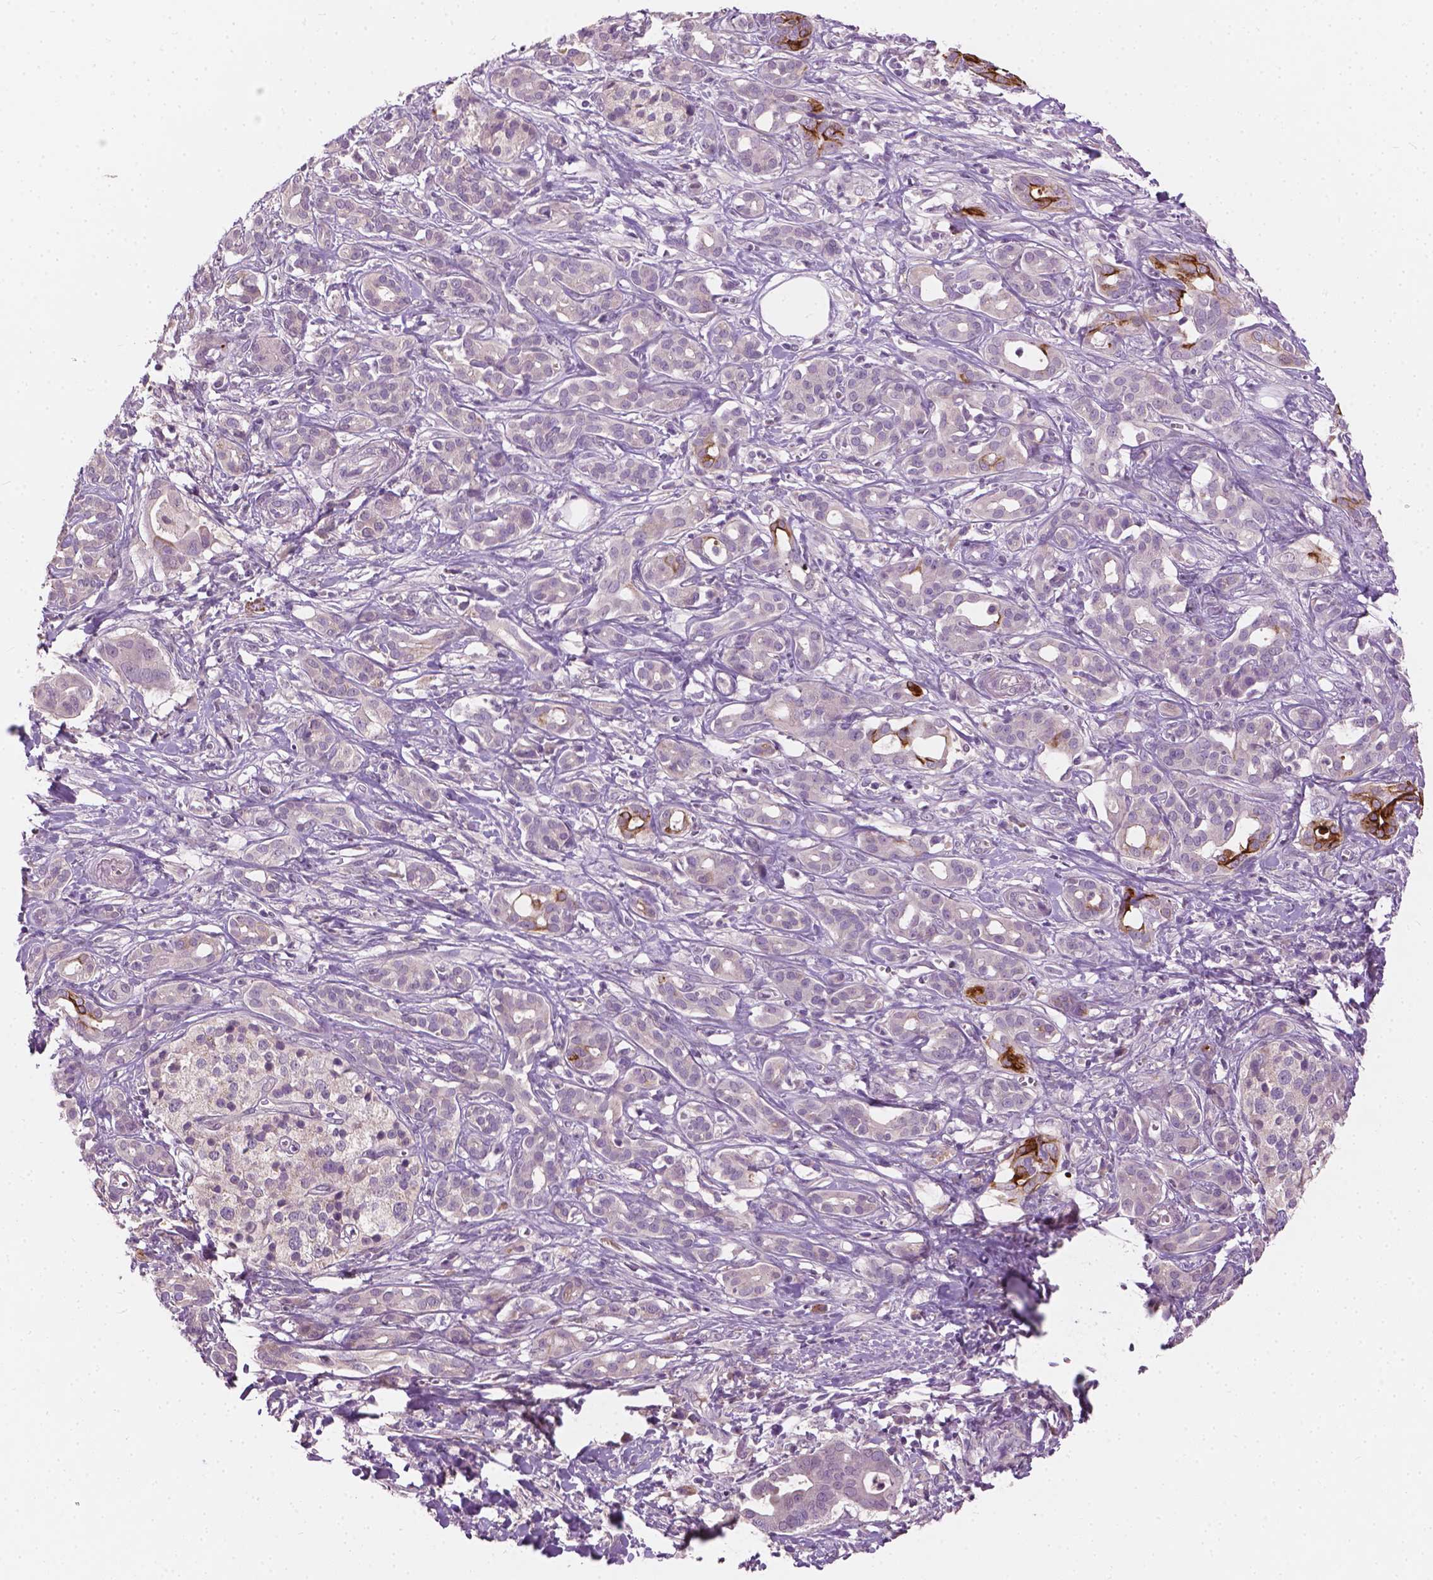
{"staining": {"intensity": "strong", "quantity": "<25%", "location": "cytoplasmic/membranous"}, "tissue": "pancreatic cancer", "cell_type": "Tumor cells", "image_type": "cancer", "snomed": [{"axis": "morphology", "description": "Adenocarcinoma, NOS"}, {"axis": "topography", "description": "Pancreas"}], "caption": "IHC image of neoplastic tissue: human adenocarcinoma (pancreatic) stained using immunohistochemistry reveals medium levels of strong protein expression localized specifically in the cytoplasmic/membranous of tumor cells, appearing as a cytoplasmic/membranous brown color.", "gene": "KRT17", "patient": {"sex": "male", "age": 61}}